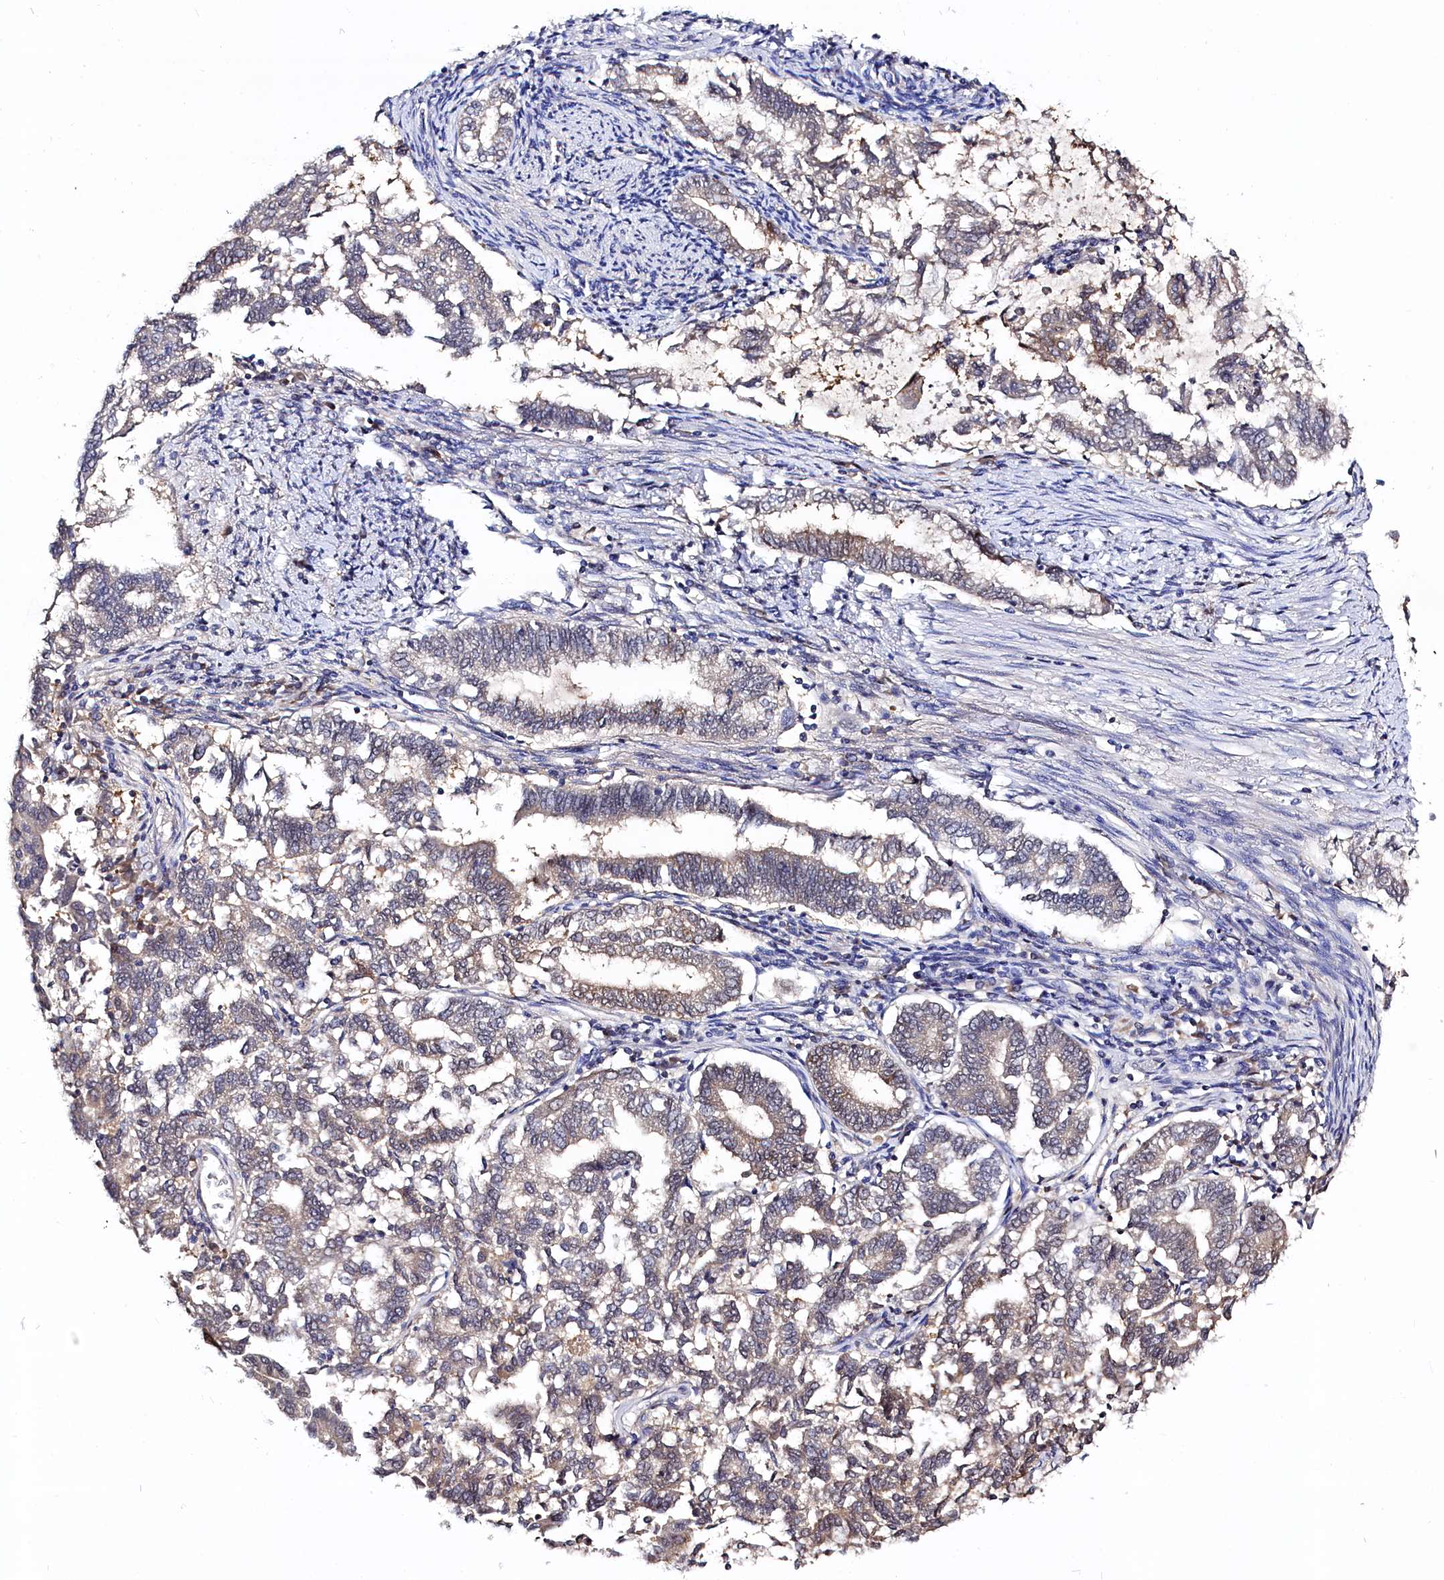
{"staining": {"intensity": "weak", "quantity": "<25%", "location": "cytoplasmic/membranous,nuclear"}, "tissue": "endometrial cancer", "cell_type": "Tumor cells", "image_type": "cancer", "snomed": [{"axis": "morphology", "description": "Adenocarcinoma, NOS"}, {"axis": "topography", "description": "Endometrium"}], "caption": "An immunohistochemistry (IHC) image of endometrial cancer (adenocarcinoma) is shown. There is no staining in tumor cells of endometrial cancer (adenocarcinoma).", "gene": "C11orf54", "patient": {"sex": "female", "age": 79}}